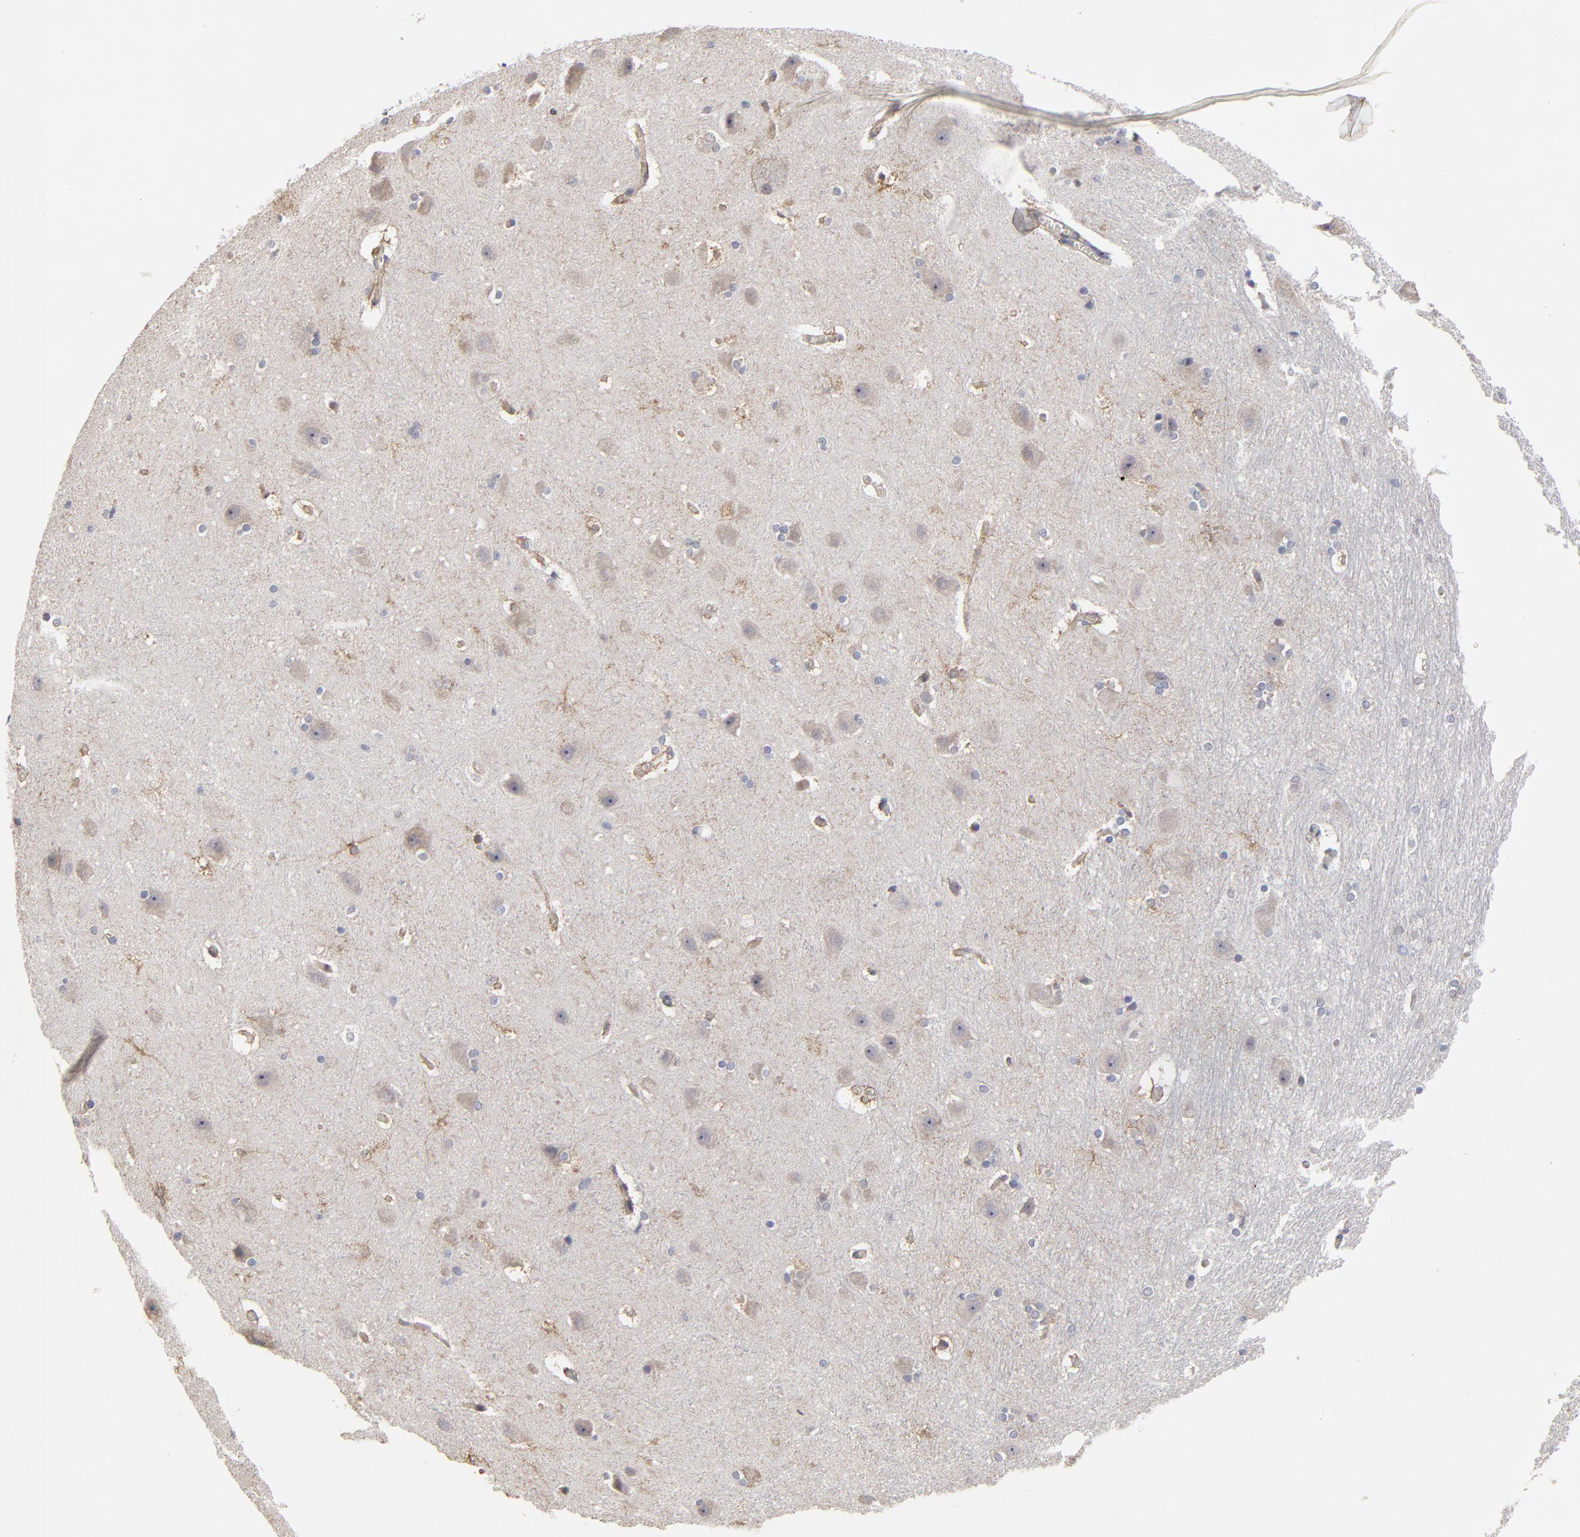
{"staining": {"intensity": "moderate", "quantity": "<25%", "location": "cytoplasmic/membranous"}, "tissue": "hippocampus", "cell_type": "Glial cells", "image_type": "normal", "snomed": [{"axis": "morphology", "description": "Normal tissue, NOS"}, {"axis": "topography", "description": "Hippocampus"}], "caption": "Protein expression analysis of normal hippocampus shows moderate cytoplasmic/membranous expression in about <25% of glial cells. The protein is shown in brown color, while the nuclei are stained blue.", "gene": "MAGEA10", "patient": {"sex": "female", "age": 19}}